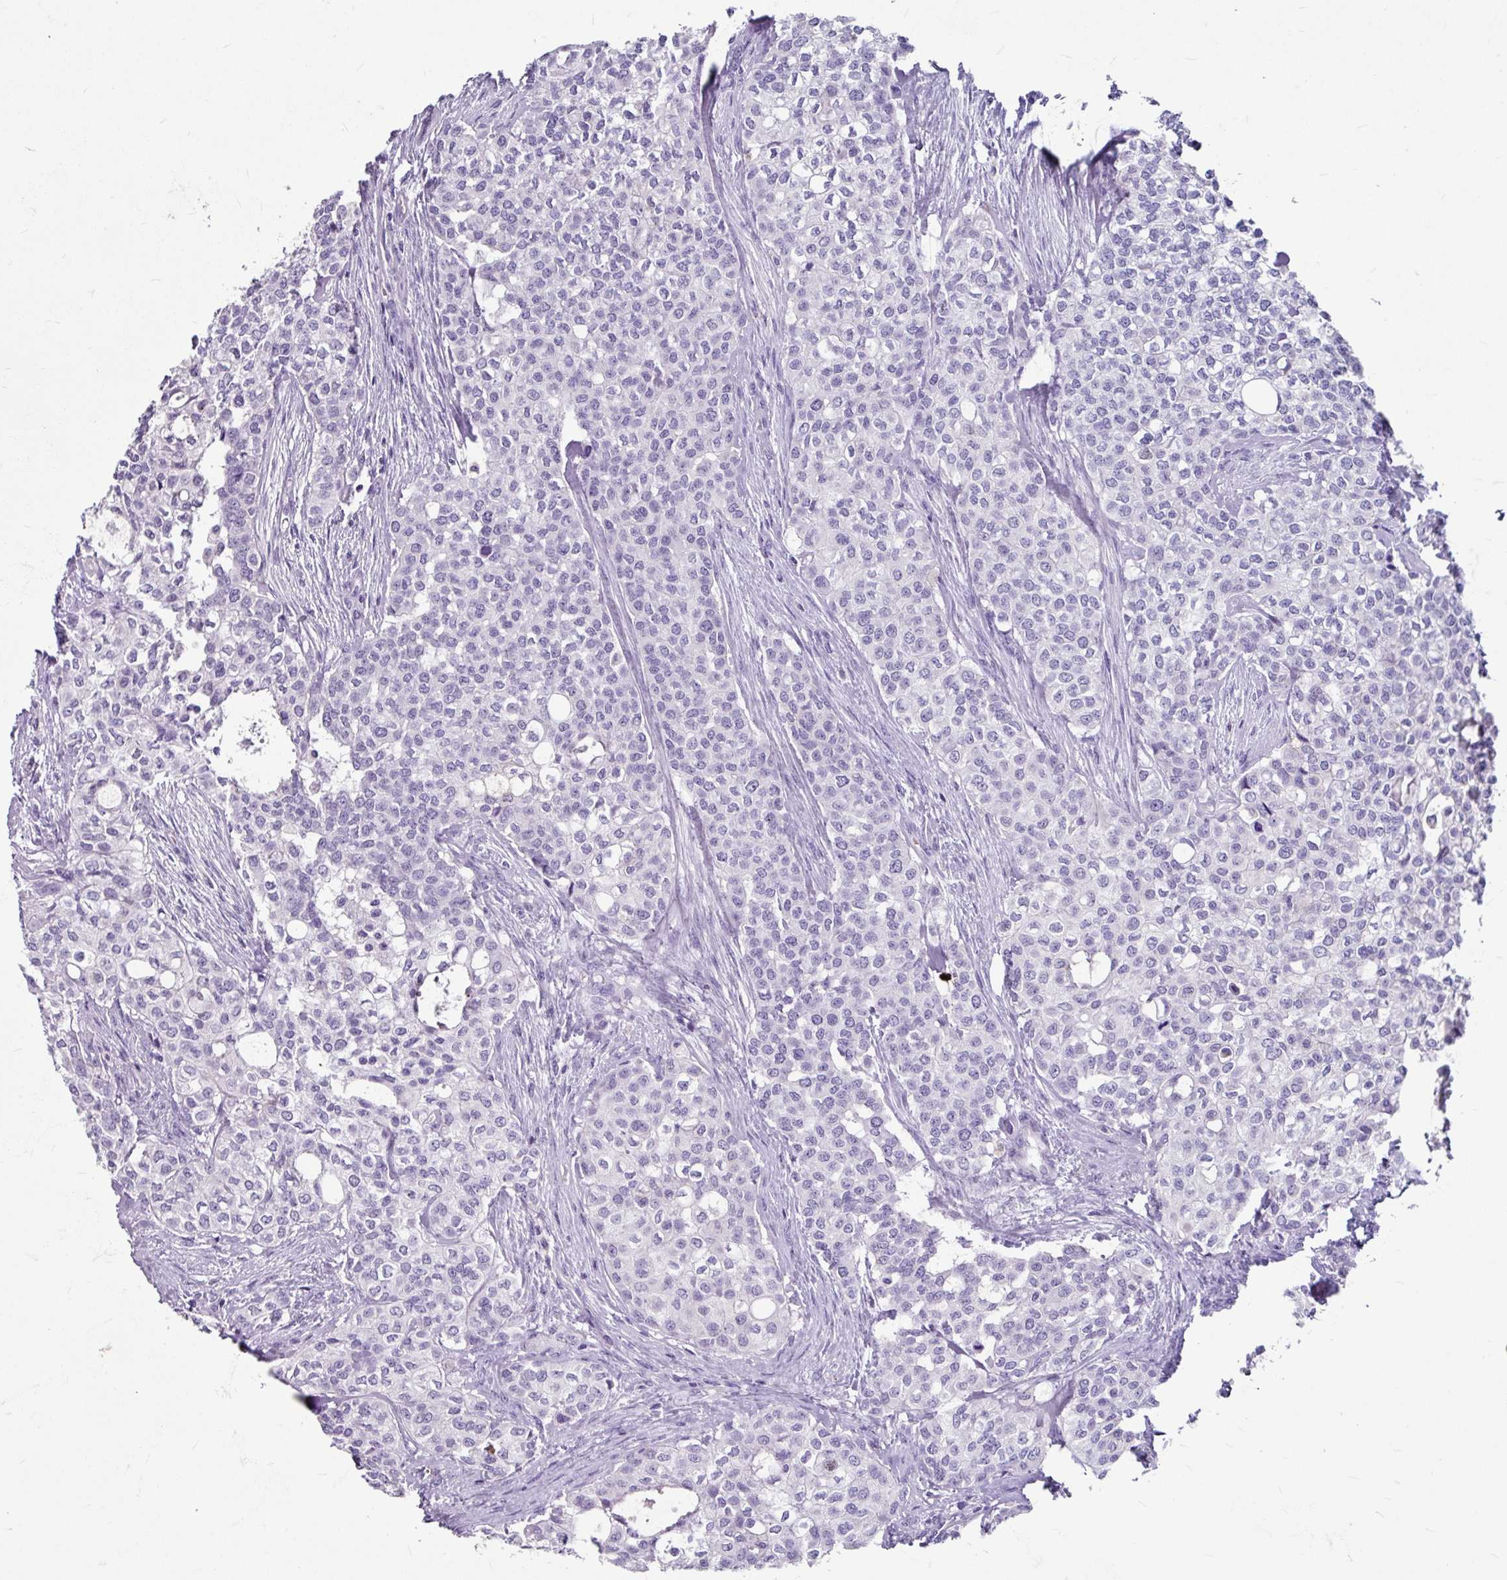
{"staining": {"intensity": "negative", "quantity": "none", "location": "none"}, "tissue": "head and neck cancer", "cell_type": "Tumor cells", "image_type": "cancer", "snomed": [{"axis": "morphology", "description": "Adenocarcinoma, NOS"}, {"axis": "topography", "description": "Head-Neck"}], "caption": "Micrograph shows no protein positivity in tumor cells of adenocarcinoma (head and neck) tissue. The staining is performed using DAB (3,3'-diaminobenzidine) brown chromogen with nuclei counter-stained in using hematoxylin.", "gene": "ANKRD1", "patient": {"sex": "male", "age": 81}}